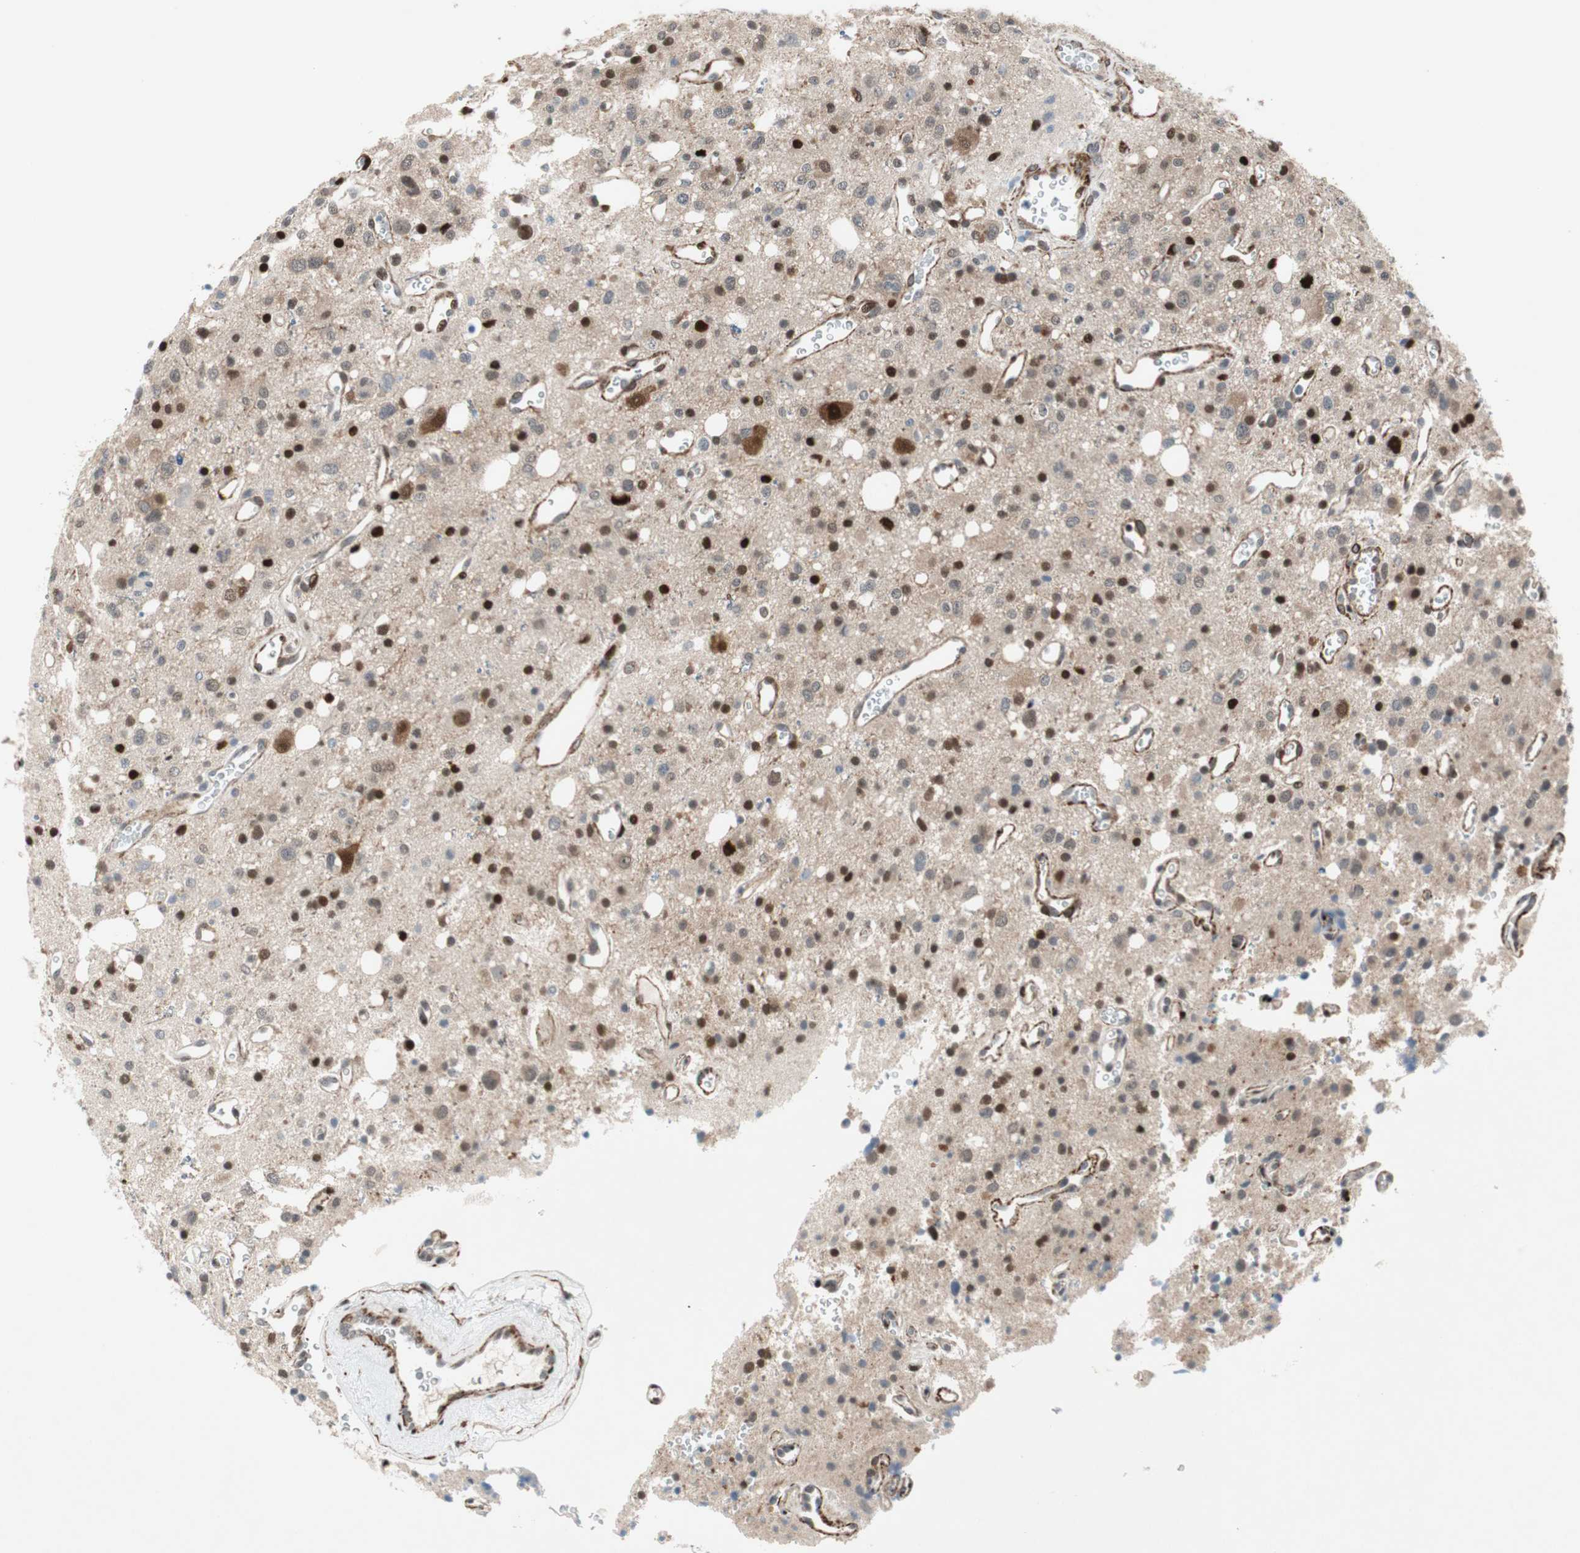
{"staining": {"intensity": "strong", "quantity": "25%-75%", "location": "nuclear"}, "tissue": "glioma", "cell_type": "Tumor cells", "image_type": "cancer", "snomed": [{"axis": "morphology", "description": "Glioma, malignant, High grade"}, {"axis": "topography", "description": "Brain"}], "caption": "The image demonstrates a brown stain indicating the presence of a protein in the nuclear of tumor cells in malignant glioma (high-grade). Nuclei are stained in blue.", "gene": "FBXO44", "patient": {"sex": "male", "age": 47}}